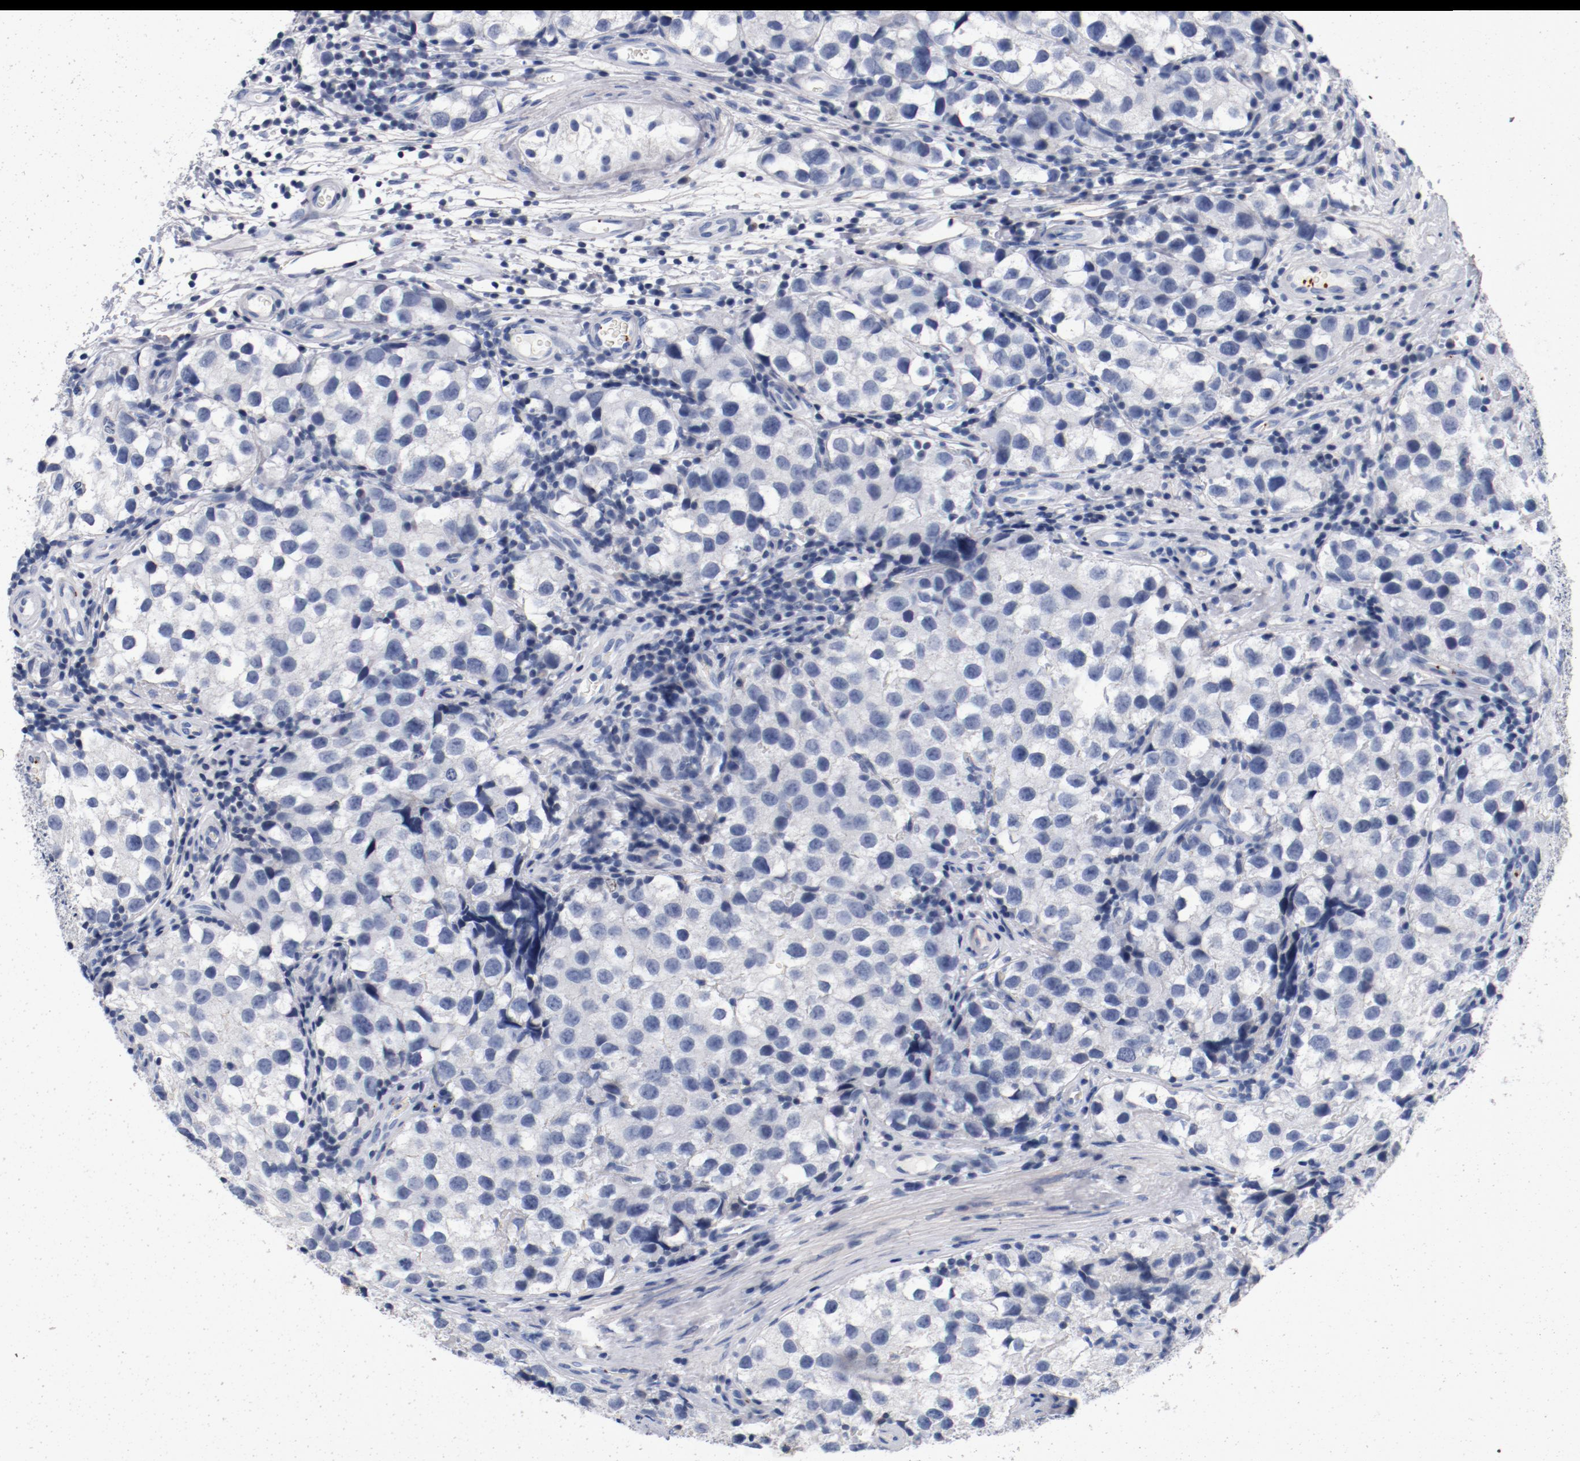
{"staining": {"intensity": "negative", "quantity": "none", "location": "none"}, "tissue": "testis cancer", "cell_type": "Tumor cells", "image_type": "cancer", "snomed": [{"axis": "morphology", "description": "Seminoma, NOS"}, {"axis": "topography", "description": "Testis"}], "caption": "This is an immunohistochemistry (IHC) photomicrograph of testis cancer. There is no staining in tumor cells.", "gene": "PIM1", "patient": {"sex": "male", "age": 39}}